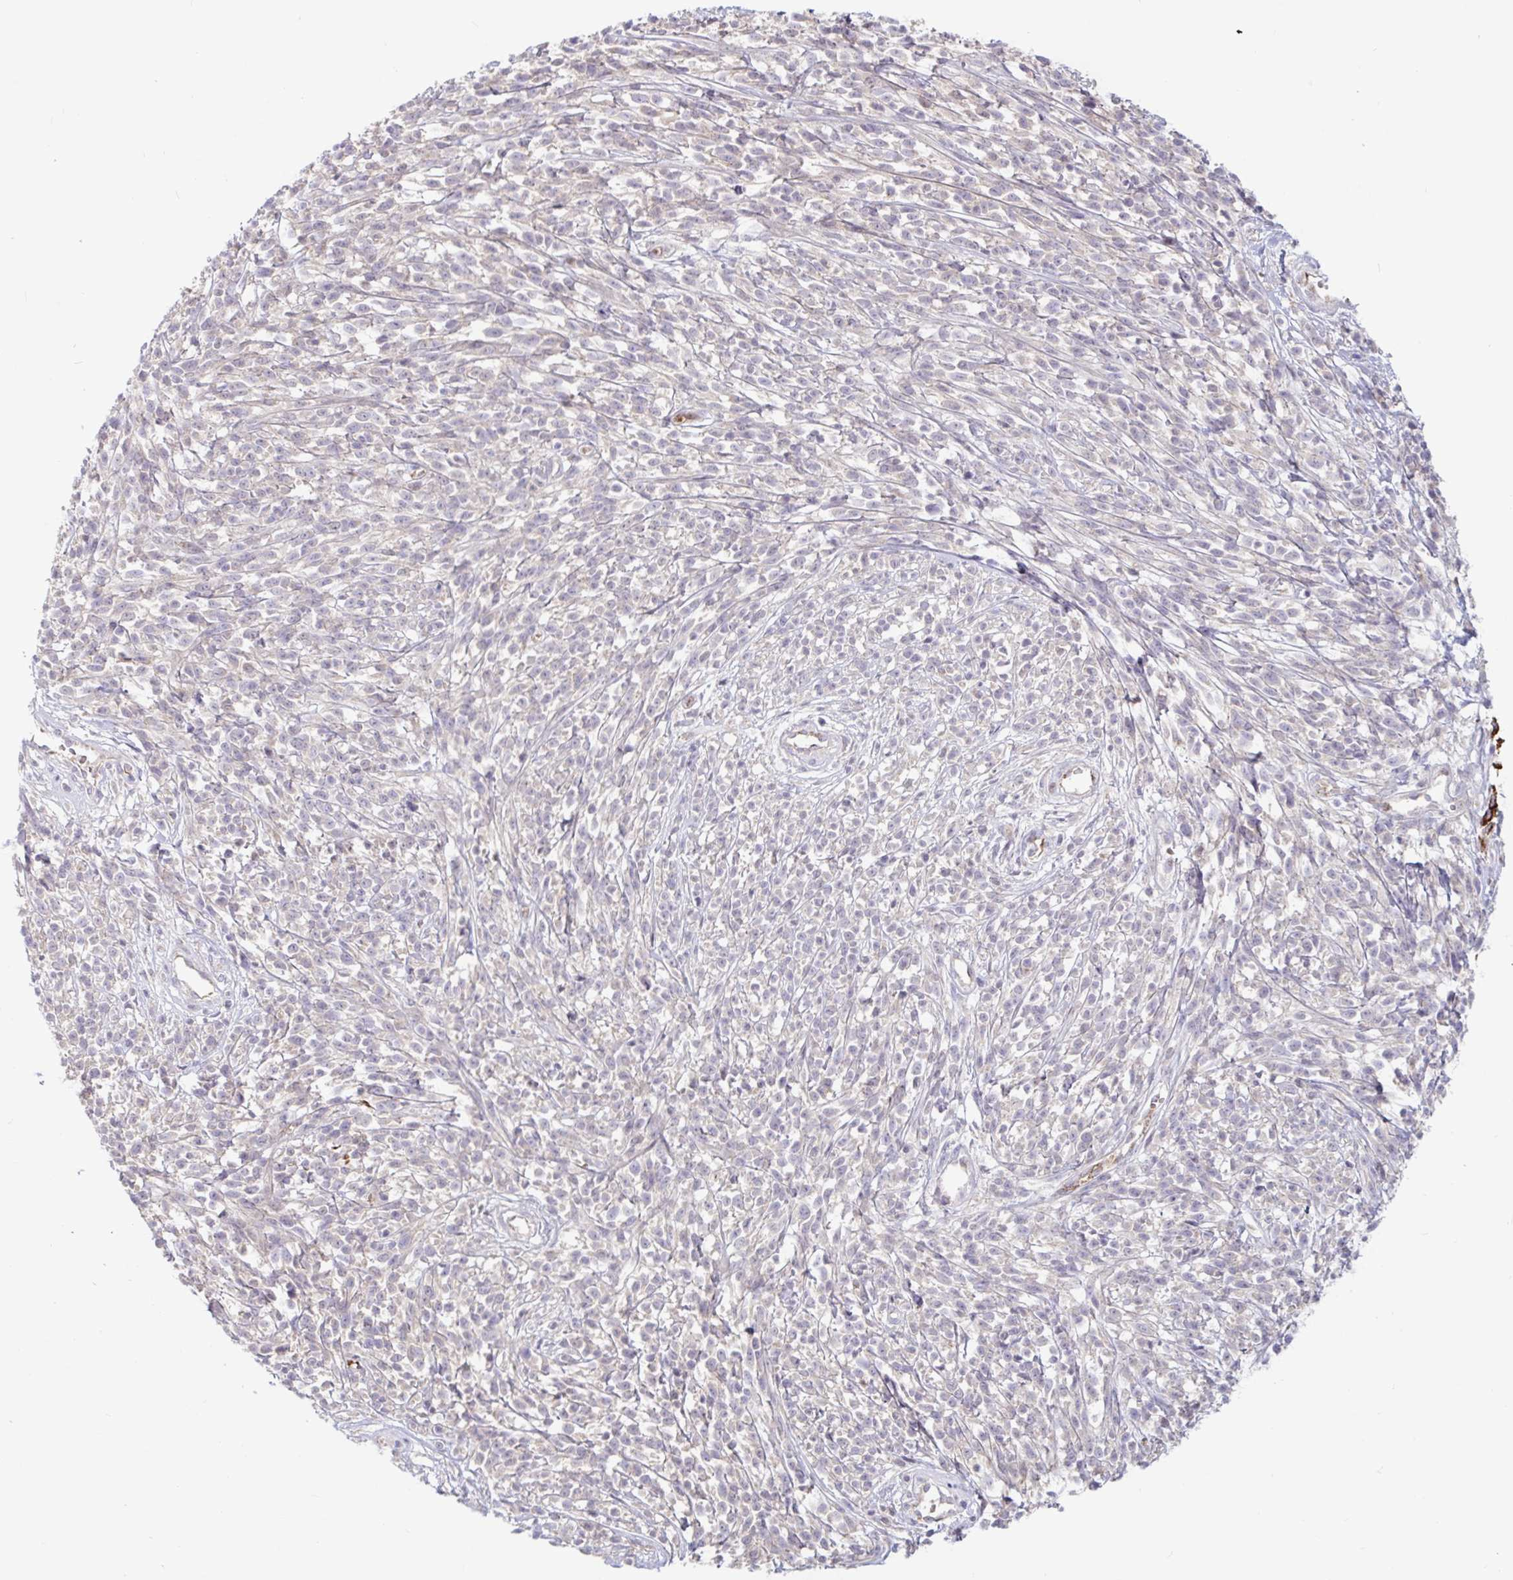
{"staining": {"intensity": "negative", "quantity": "none", "location": "none"}, "tissue": "melanoma", "cell_type": "Tumor cells", "image_type": "cancer", "snomed": [{"axis": "morphology", "description": "Malignant melanoma, NOS"}, {"axis": "topography", "description": "Skin"}, {"axis": "topography", "description": "Skin of trunk"}], "caption": "Immunohistochemistry (IHC) of human malignant melanoma demonstrates no expression in tumor cells.", "gene": "IL37", "patient": {"sex": "male", "age": 74}}